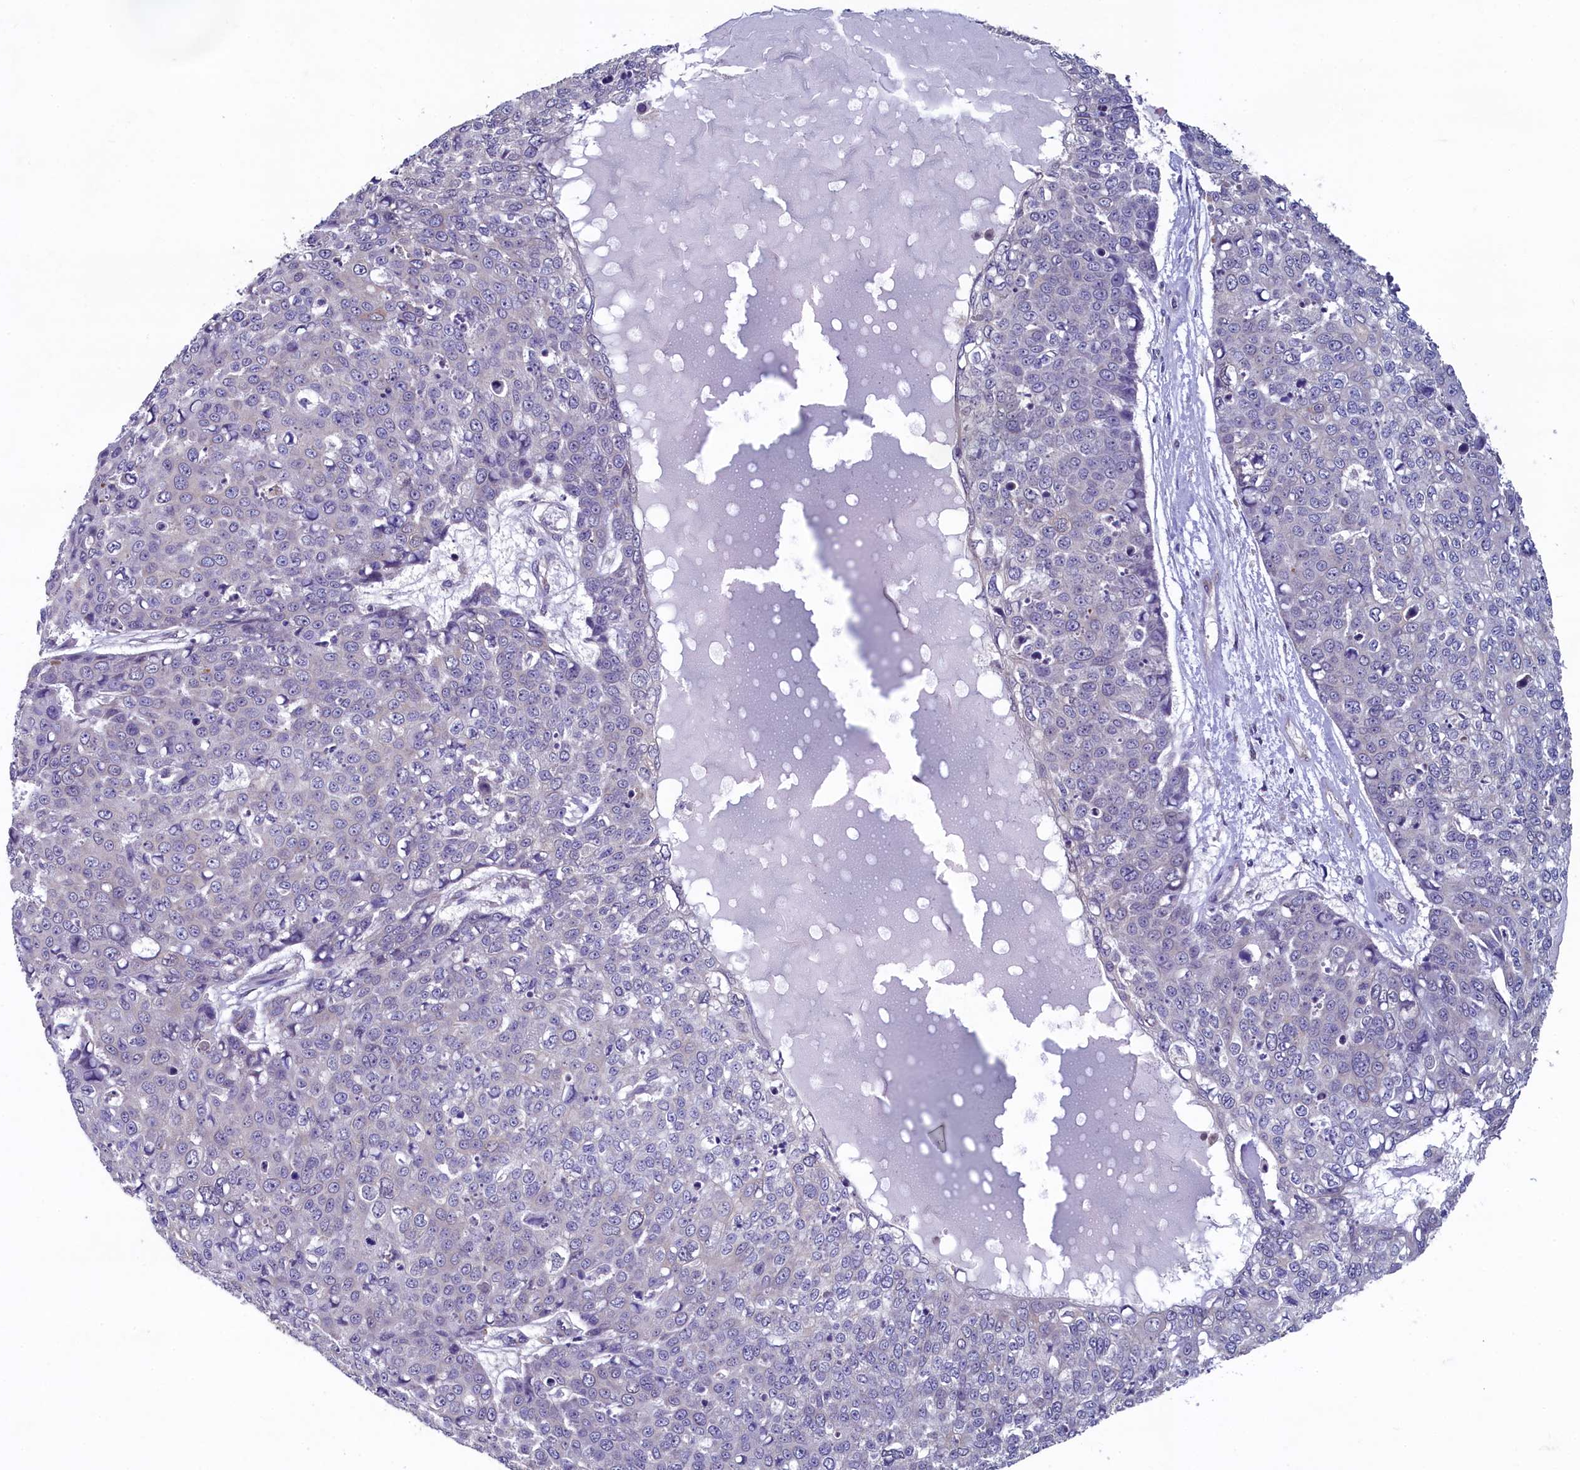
{"staining": {"intensity": "negative", "quantity": "none", "location": "none"}, "tissue": "skin cancer", "cell_type": "Tumor cells", "image_type": "cancer", "snomed": [{"axis": "morphology", "description": "Squamous cell carcinoma, NOS"}, {"axis": "topography", "description": "Skin"}], "caption": "IHC photomicrograph of neoplastic tissue: human squamous cell carcinoma (skin) stained with DAB exhibits no significant protein staining in tumor cells. (DAB (3,3'-diaminobenzidine) immunohistochemistry visualized using brightfield microscopy, high magnification).", "gene": "SPATA2L", "patient": {"sex": "female", "age": 44}}